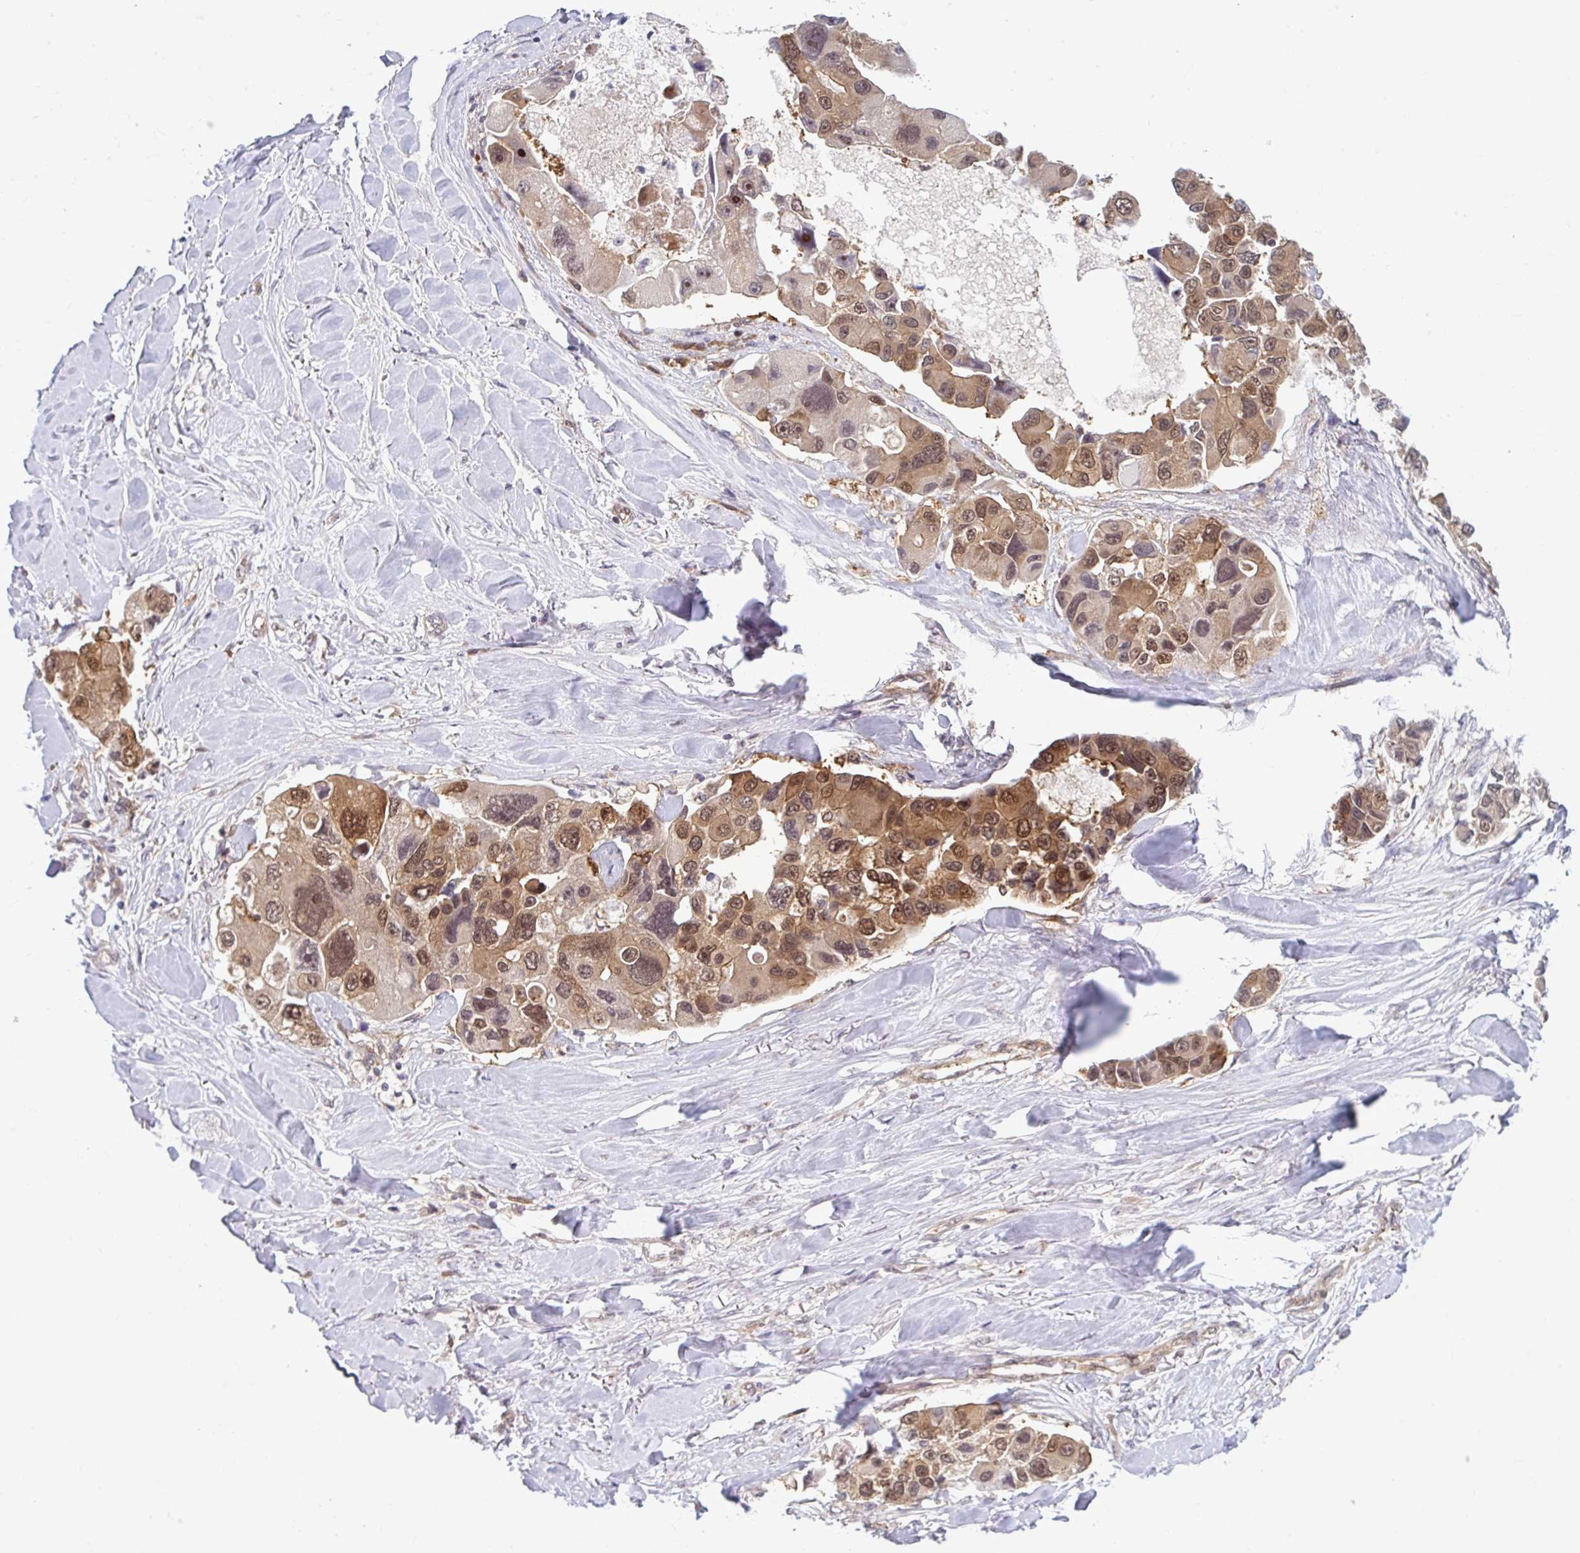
{"staining": {"intensity": "moderate", "quantity": ">75%", "location": "cytoplasmic/membranous,nuclear"}, "tissue": "lung cancer", "cell_type": "Tumor cells", "image_type": "cancer", "snomed": [{"axis": "morphology", "description": "Adenocarcinoma, NOS"}, {"axis": "topography", "description": "Lung"}], "caption": "Immunohistochemistry histopathology image of neoplastic tissue: human lung cancer (adenocarcinoma) stained using immunohistochemistry displays medium levels of moderate protein expression localized specifically in the cytoplasmic/membranous and nuclear of tumor cells, appearing as a cytoplasmic/membranous and nuclear brown color.", "gene": "HMBS", "patient": {"sex": "female", "age": 54}}